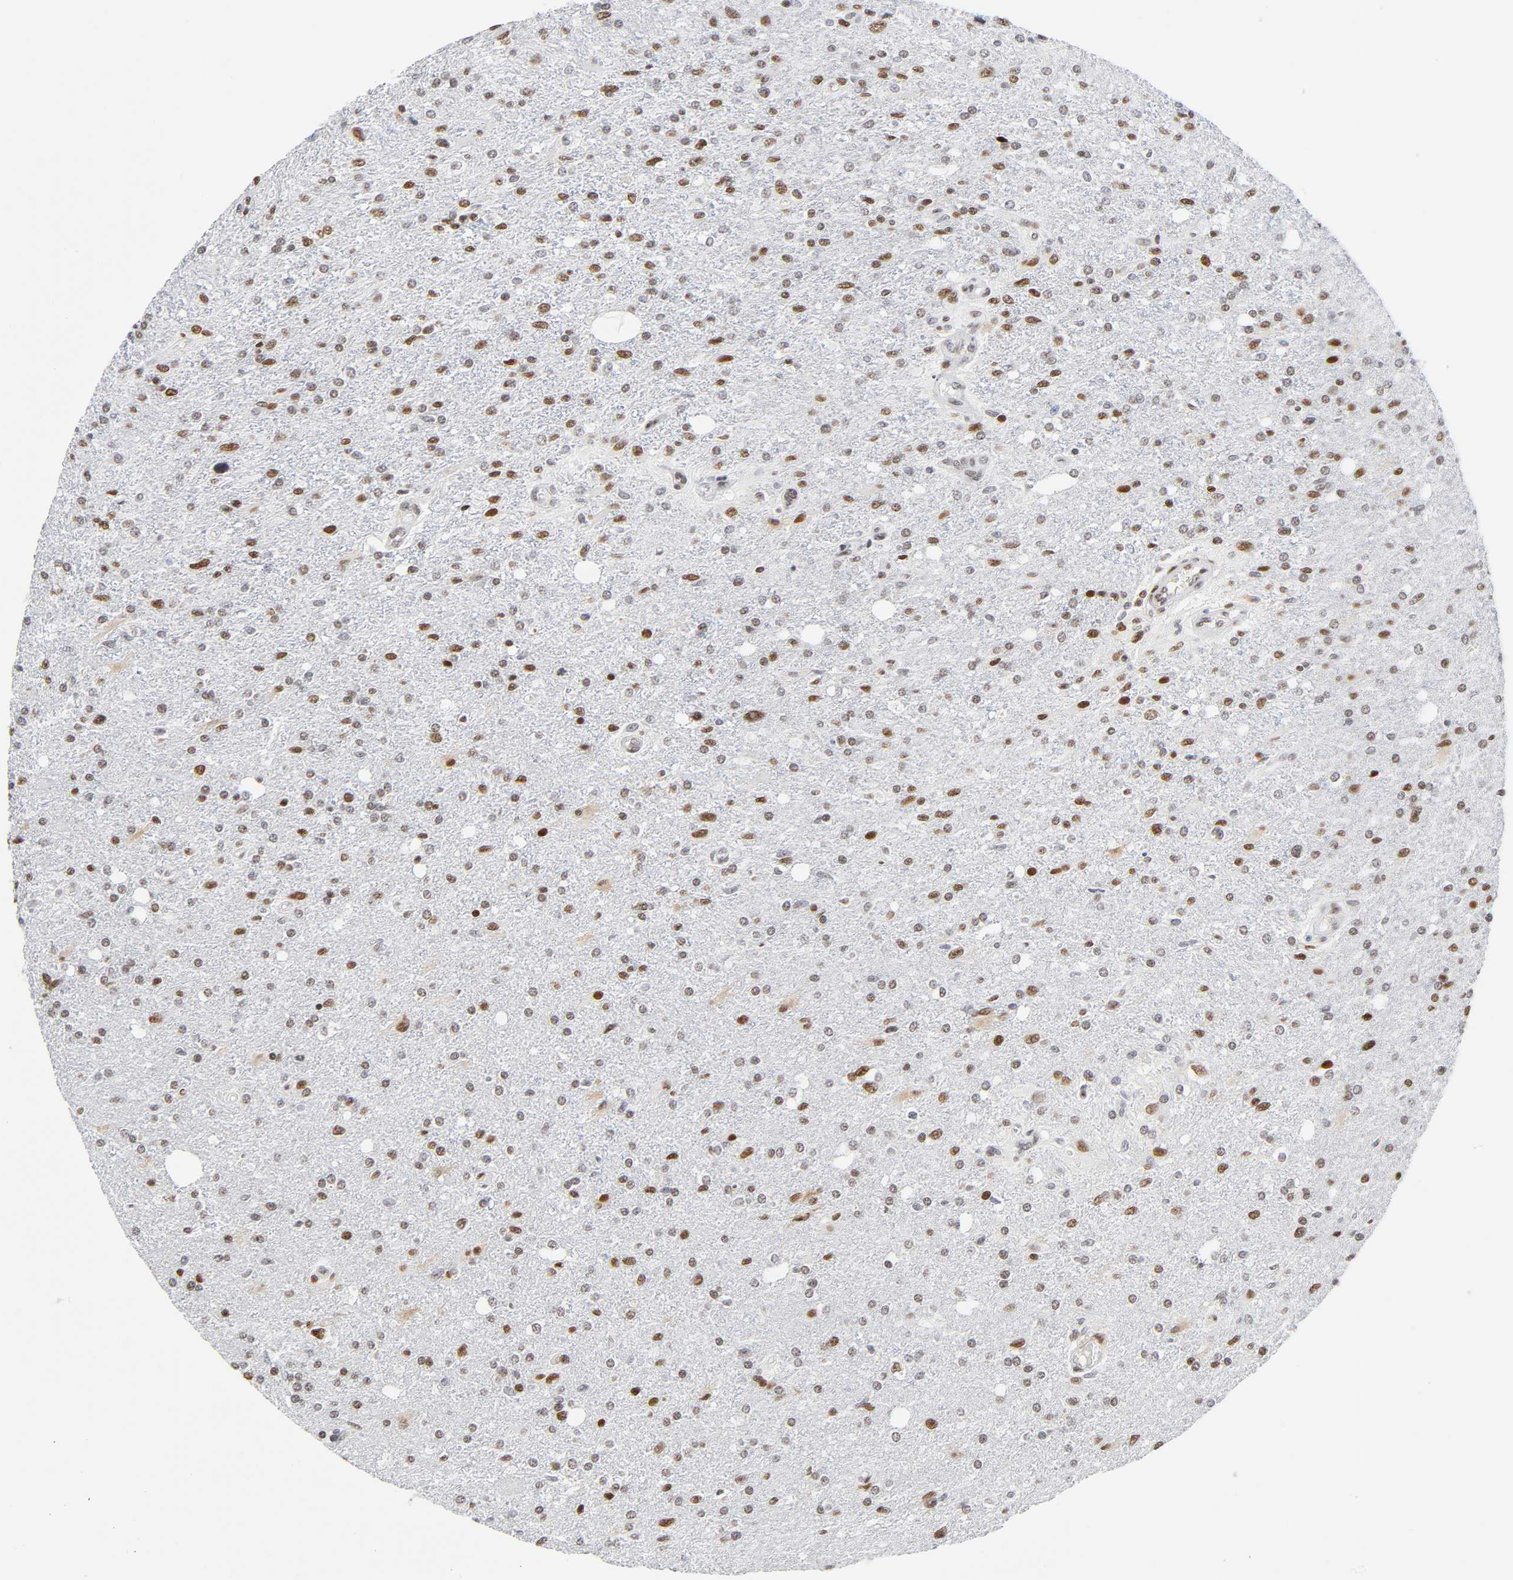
{"staining": {"intensity": "moderate", "quantity": ">75%", "location": "nuclear"}, "tissue": "glioma", "cell_type": "Tumor cells", "image_type": "cancer", "snomed": [{"axis": "morphology", "description": "Glioma, malignant, High grade"}, {"axis": "topography", "description": "Cerebral cortex"}], "caption": "A micrograph of human malignant glioma (high-grade) stained for a protein demonstrates moderate nuclear brown staining in tumor cells.", "gene": "NFIC", "patient": {"sex": "male", "age": 76}}